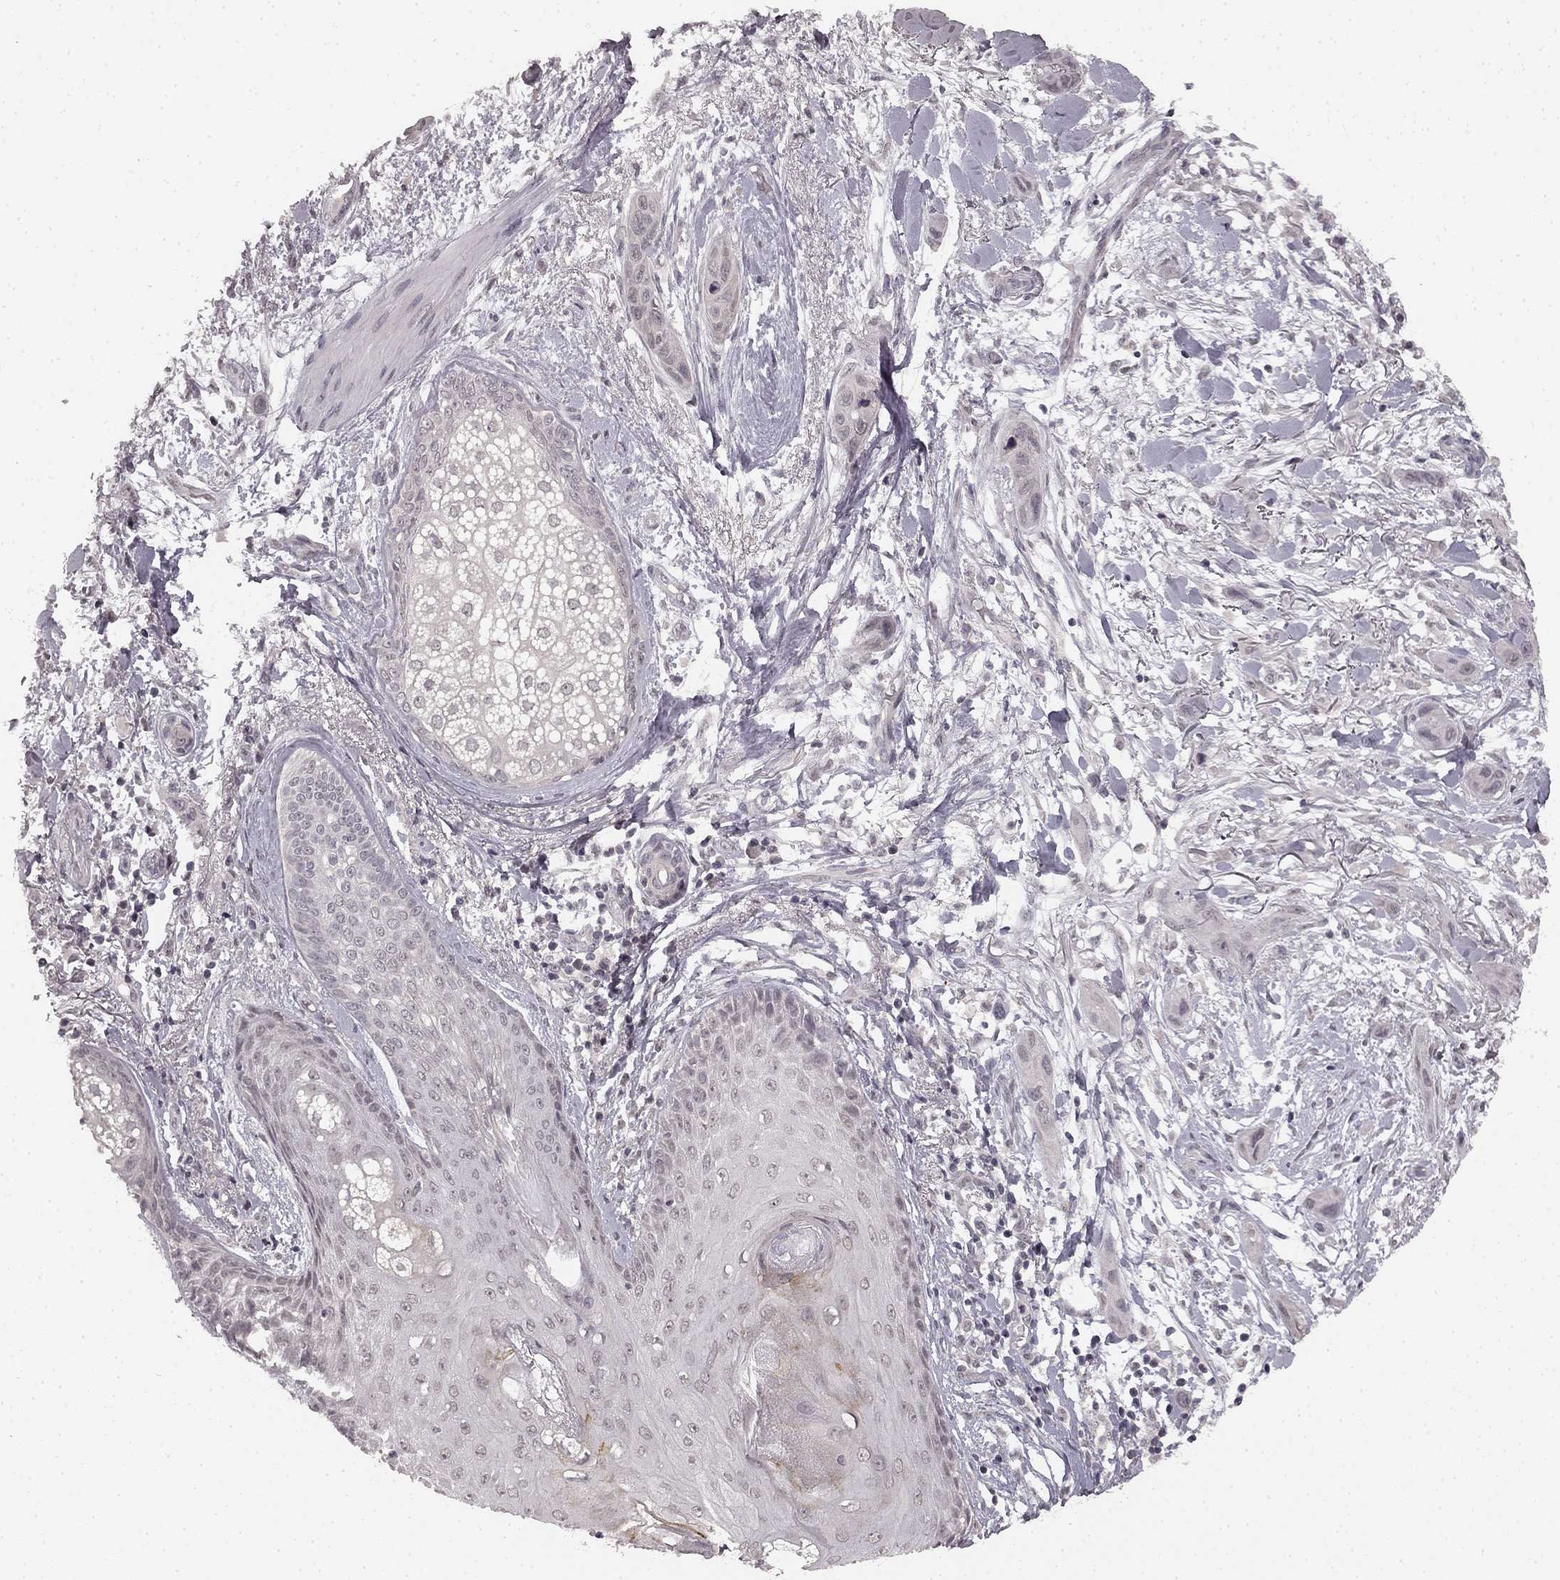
{"staining": {"intensity": "negative", "quantity": "none", "location": "none"}, "tissue": "skin cancer", "cell_type": "Tumor cells", "image_type": "cancer", "snomed": [{"axis": "morphology", "description": "Squamous cell carcinoma, NOS"}, {"axis": "topography", "description": "Skin"}], "caption": "Immunohistochemical staining of squamous cell carcinoma (skin) demonstrates no significant staining in tumor cells.", "gene": "HCN4", "patient": {"sex": "male", "age": 79}}